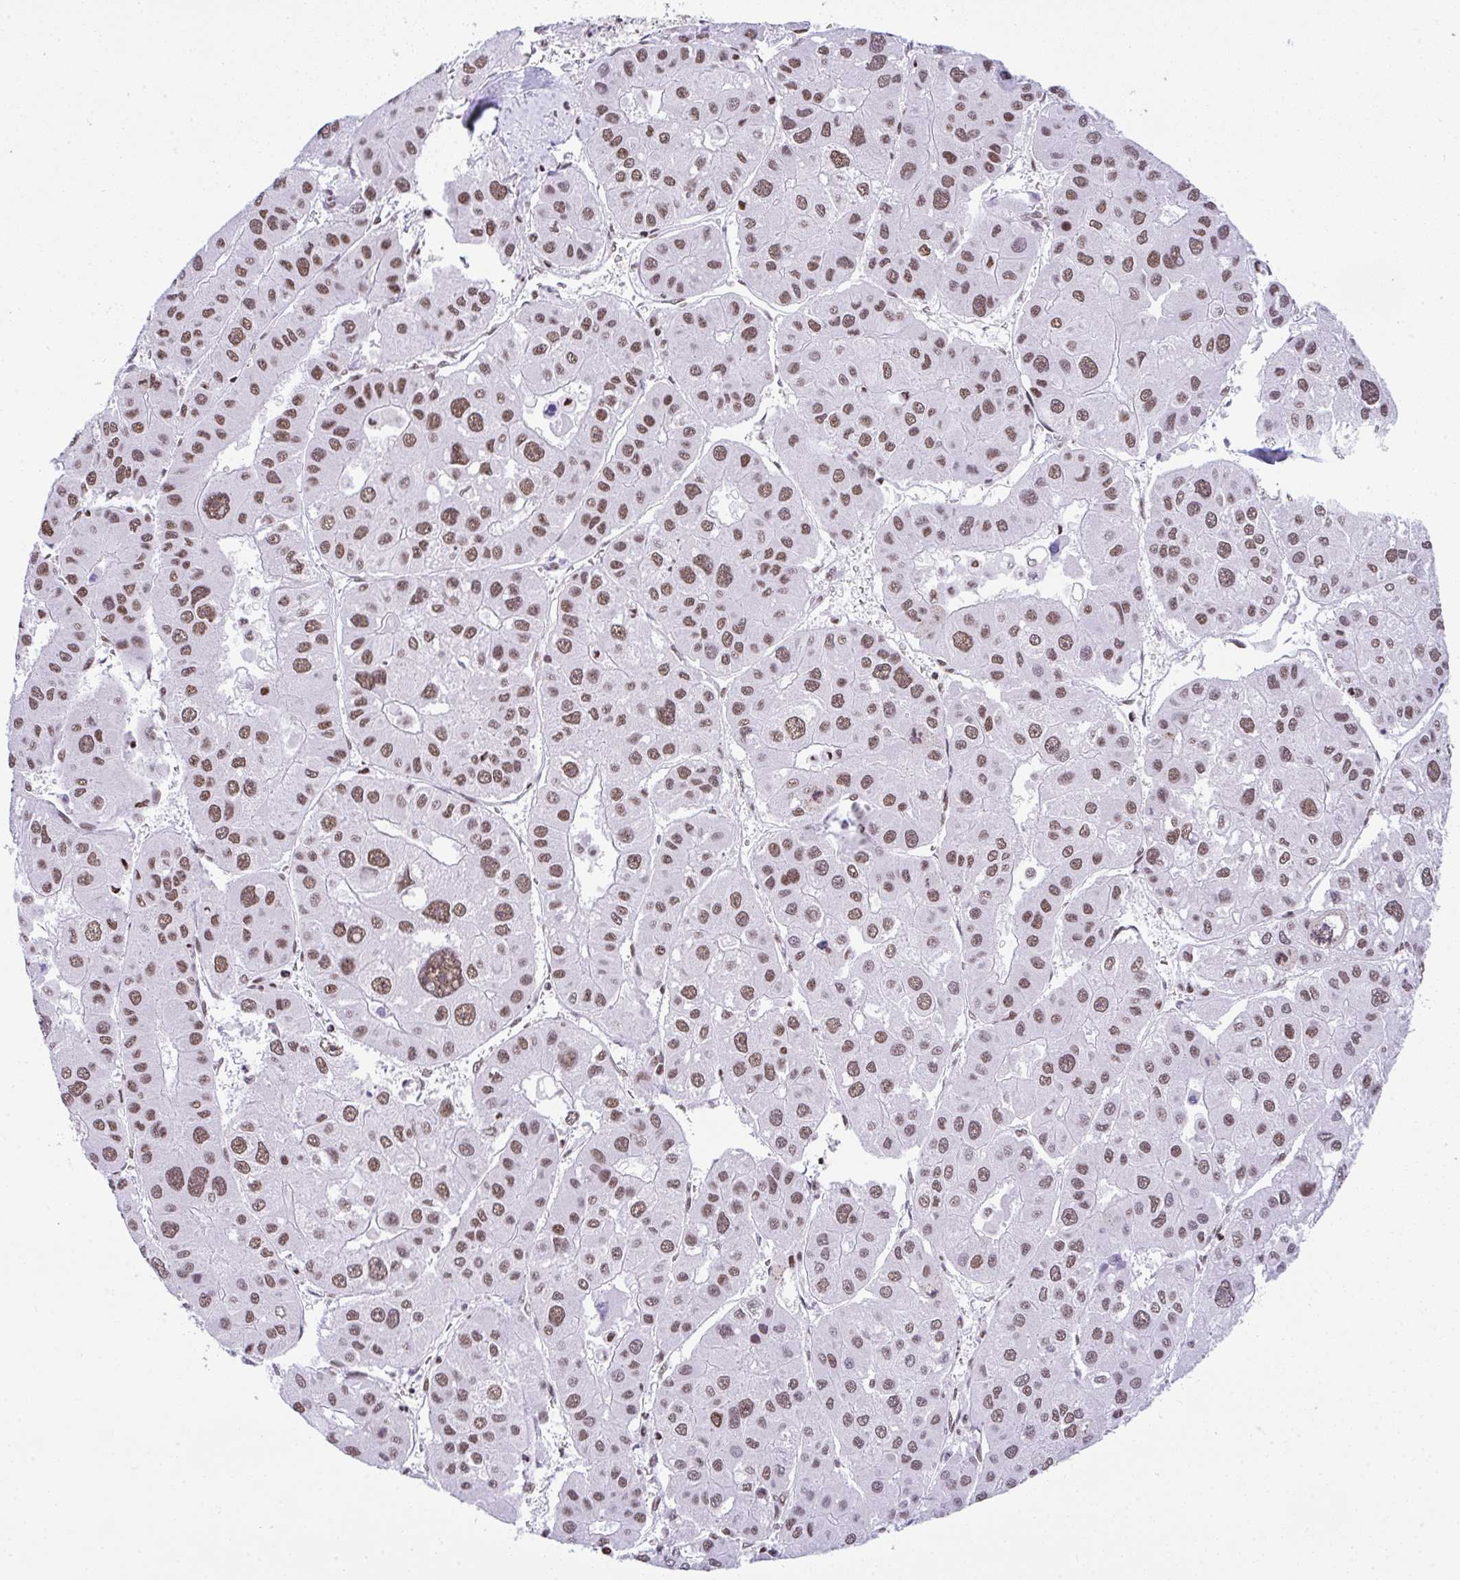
{"staining": {"intensity": "moderate", "quantity": ">75%", "location": "nuclear"}, "tissue": "liver cancer", "cell_type": "Tumor cells", "image_type": "cancer", "snomed": [{"axis": "morphology", "description": "Carcinoma, Hepatocellular, NOS"}, {"axis": "topography", "description": "Liver"}], "caption": "A histopathology image of human liver cancer stained for a protein displays moderate nuclear brown staining in tumor cells. (Brightfield microscopy of DAB IHC at high magnification).", "gene": "DDX52", "patient": {"sex": "male", "age": 73}}